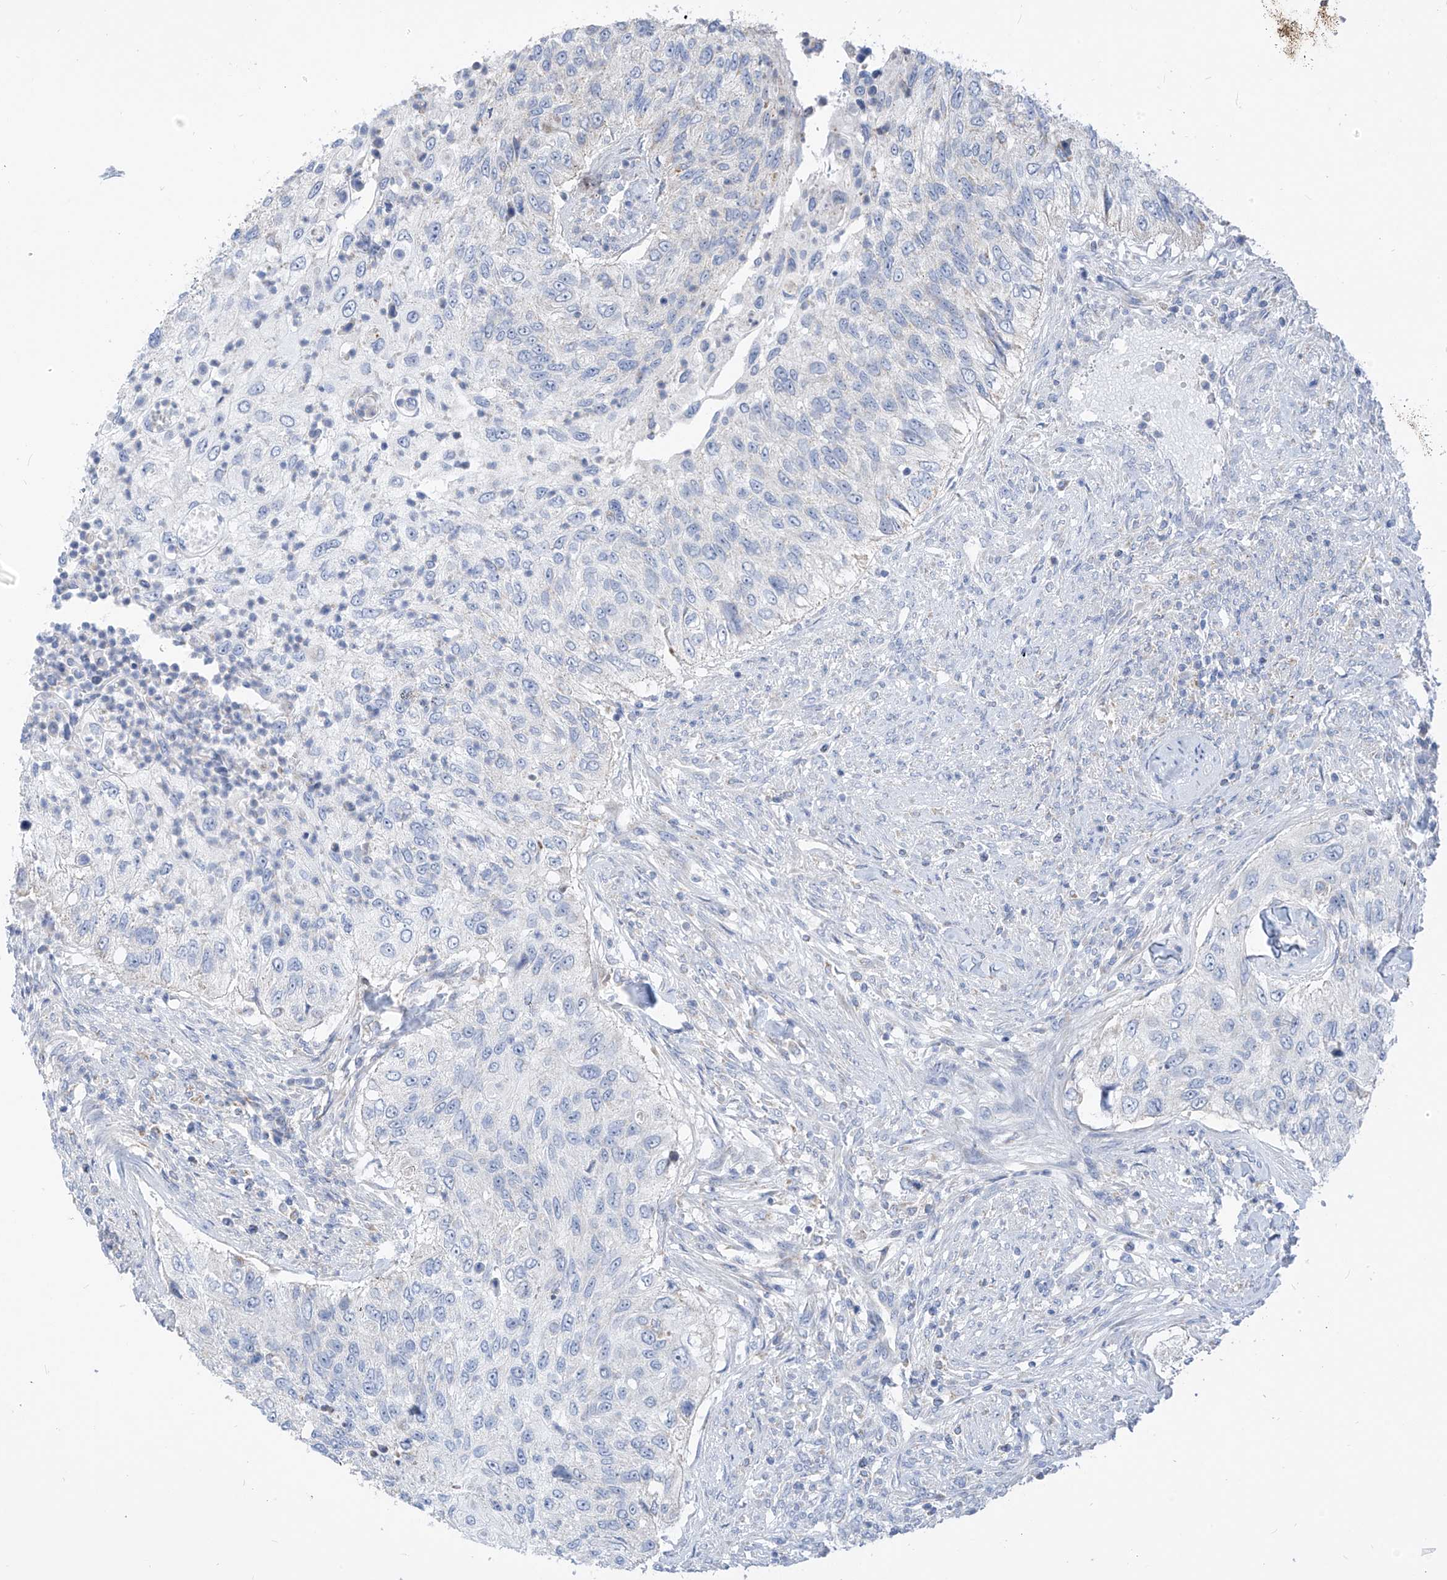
{"staining": {"intensity": "negative", "quantity": "none", "location": "none"}, "tissue": "urothelial cancer", "cell_type": "Tumor cells", "image_type": "cancer", "snomed": [{"axis": "morphology", "description": "Urothelial carcinoma, High grade"}, {"axis": "topography", "description": "Urinary bladder"}], "caption": "Tumor cells are negative for brown protein staining in urothelial cancer.", "gene": "ZNF404", "patient": {"sex": "female", "age": 60}}